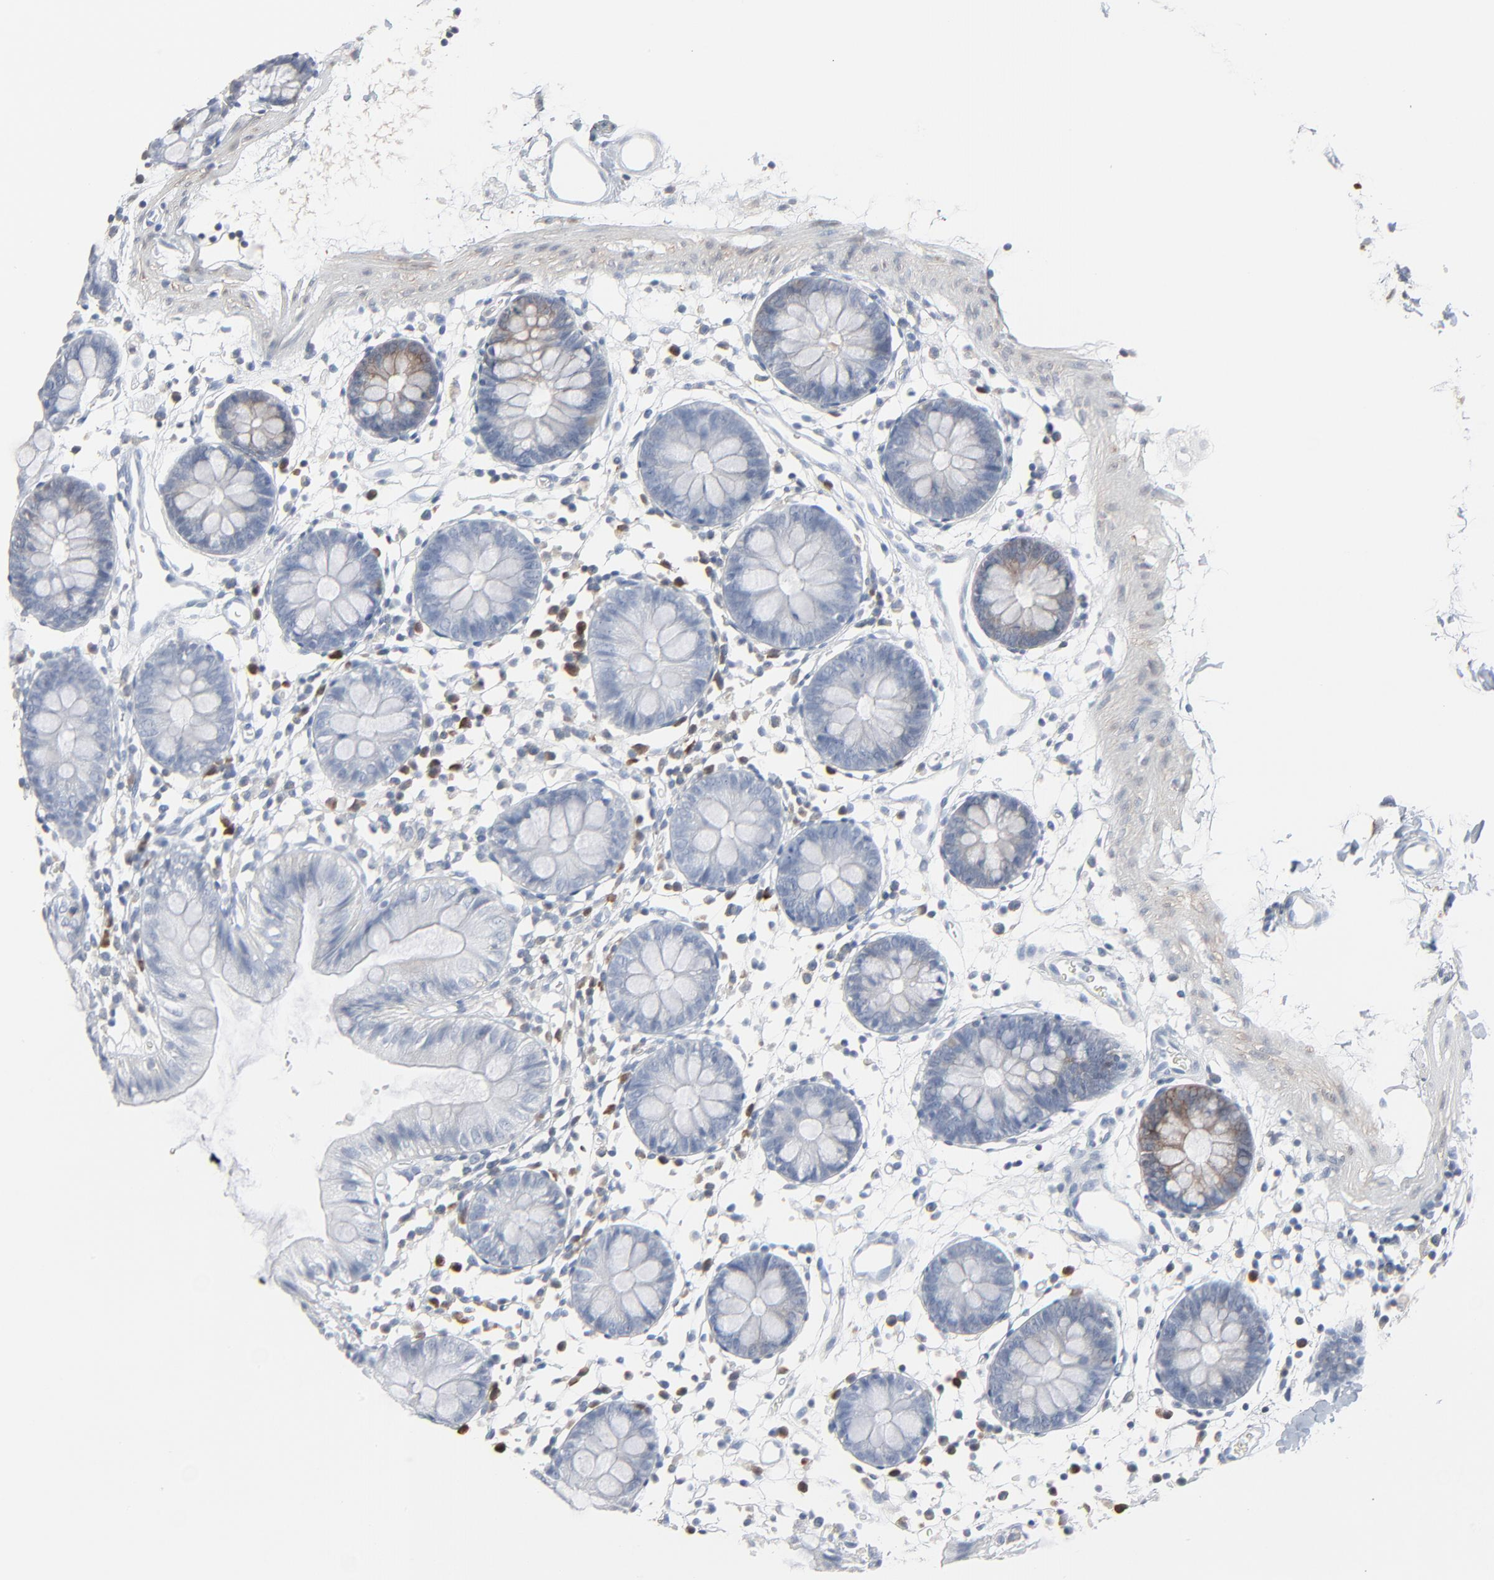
{"staining": {"intensity": "negative", "quantity": "none", "location": "none"}, "tissue": "colon", "cell_type": "Endothelial cells", "image_type": "normal", "snomed": [{"axis": "morphology", "description": "Normal tissue, NOS"}, {"axis": "topography", "description": "Colon"}], "caption": "A high-resolution histopathology image shows IHC staining of benign colon, which reveals no significant staining in endothelial cells.", "gene": "PHGDH", "patient": {"sex": "male", "age": 14}}